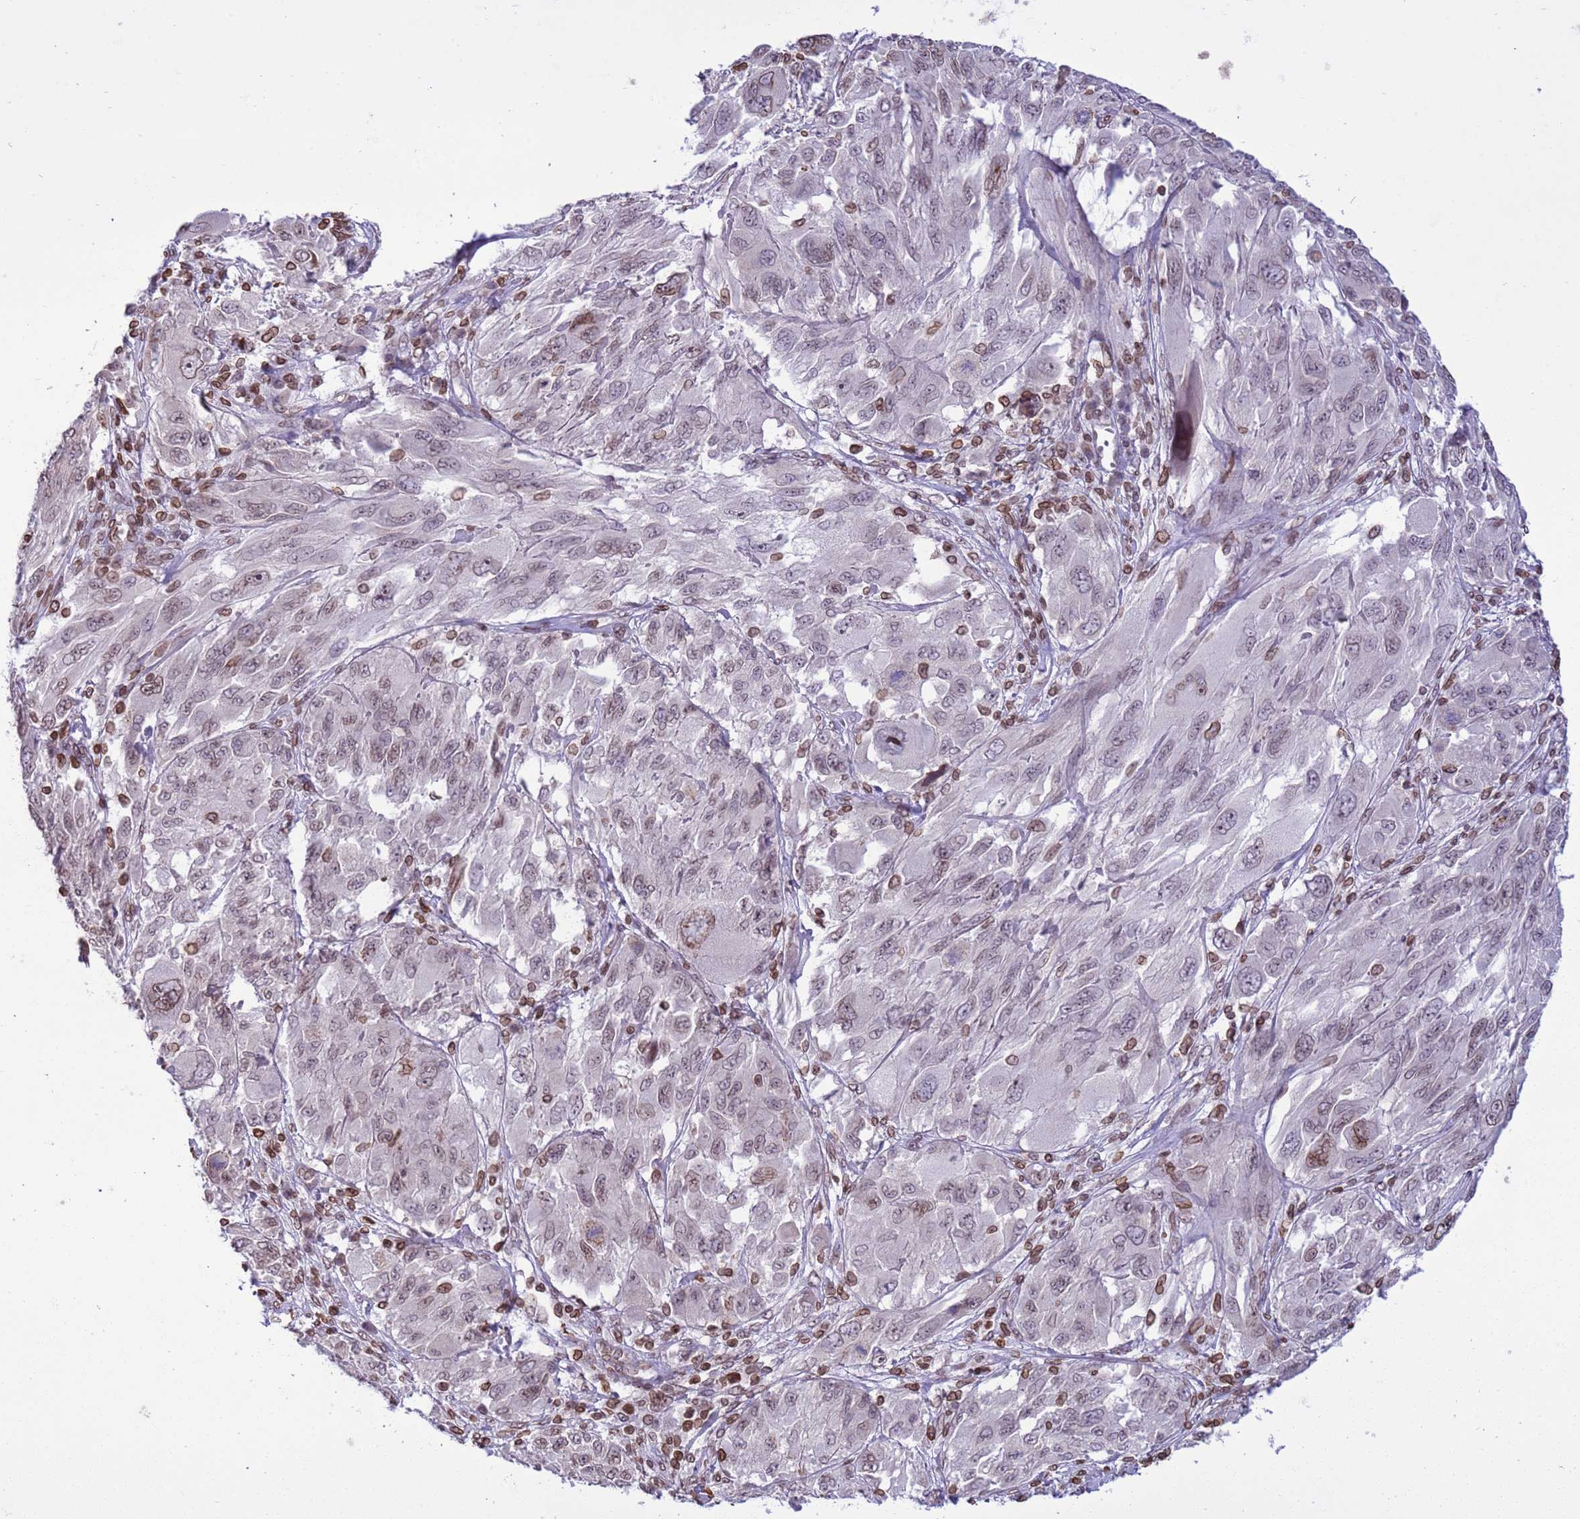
{"staining": {"intensity": "weak", "quantity": "<25%", "location": "cytoplasmic/membranous,nuclear"}, "tissue": "melanoma", "cell_type": "Tumor cells", "image_type": "cancer", "snomed": [{"axis": "morphology", "description": "Malignant melanoma, NOS"}, {"axis": "topography", "description": "Skin"}], "caption": "This is an immunohistochemistry histopathology image of human melanoma. There is no positivity in tumor cells.", "gene": "DHX37", "patient": {"sex": "female", "age": 91}}